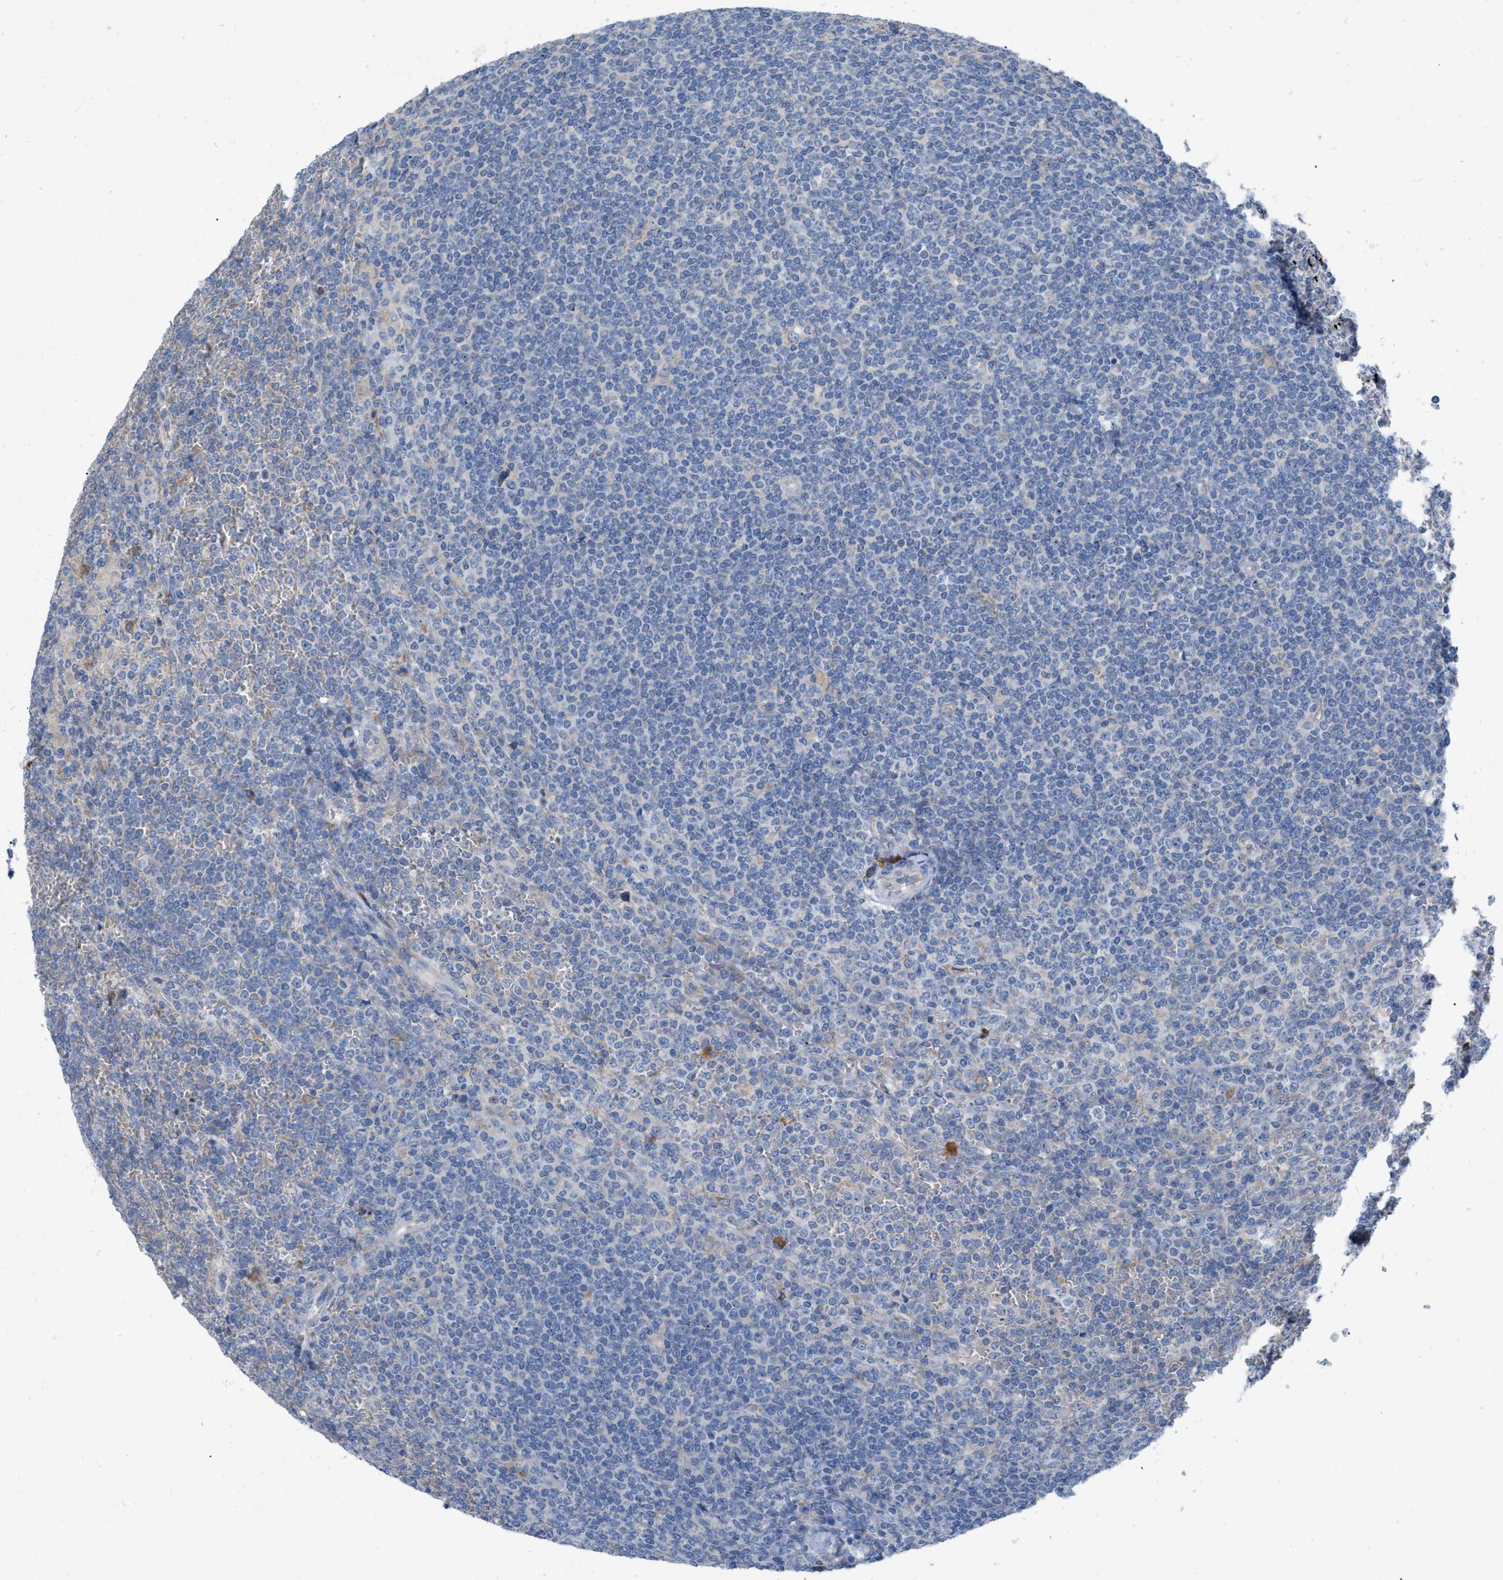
{"staining": {"intensity": "negative", "quantity": "none", "location": "none"}, "tissue": "lymphoma", "cell_type": "Tumor cells", "image_type": "cancer", "snomed": [{"axis": "morphology", "description": "Malignant lymphoma, non-Hodgkin's type, Low grade"}, {"axis": "topography", "description": "Spleen"}], "caption": "Immunohistochemistry (IHC) image of neoplastic tissue: human lymphoma stained with DAB (3,3'-diaminobenzidine) shows no significant protein positivity in tumor cells.", "gene": "DYNC2I1", "patient": {"sex": "female", "age": 19}}